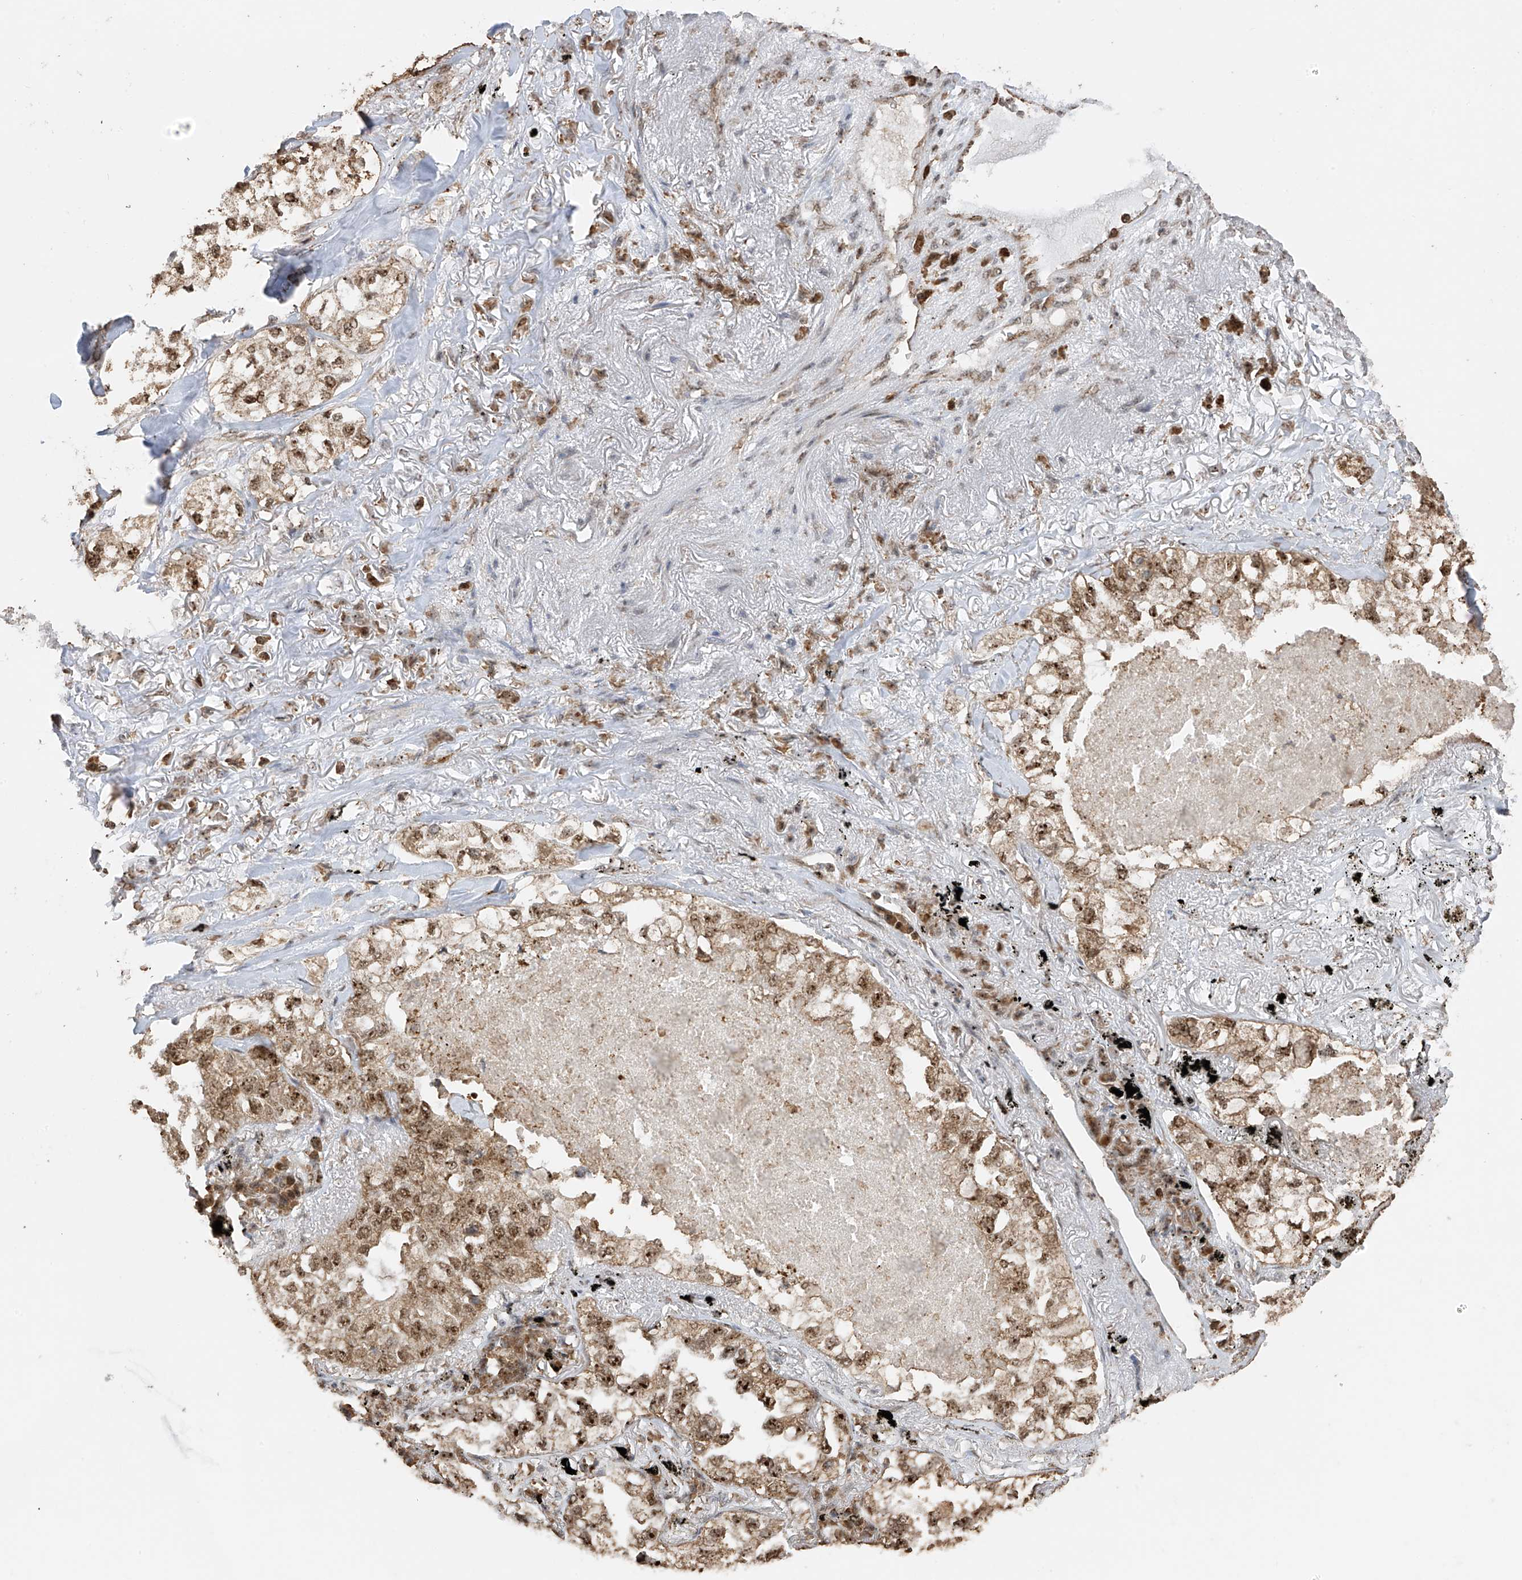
{"staining": {"intensity": "moderate", "quantity": ">75%", "location": "cytoplasmic/membranous,nuclear"}, "tissue": "lung cancer", "cell_type": "Tumor cells", "image_type": "cancer", "snomed": [{"axis": "morphology", "description": "Adenocarcinoma, NOS"}, {"axis": "topography", "description": "Lung"}], "caption": "Protein expression by immunohistochemistry demonstrates moderate cytoplasmic/membranous and nuclear positivity in approximately >75% of tumor cells in lung cancer. Using DAB (brown) and hematoxylin (blue) stains, captured at high magnification using brightfield microscopy.", "gene": "ERLEC1", "patient": {"sex": "male", "age": 65}}